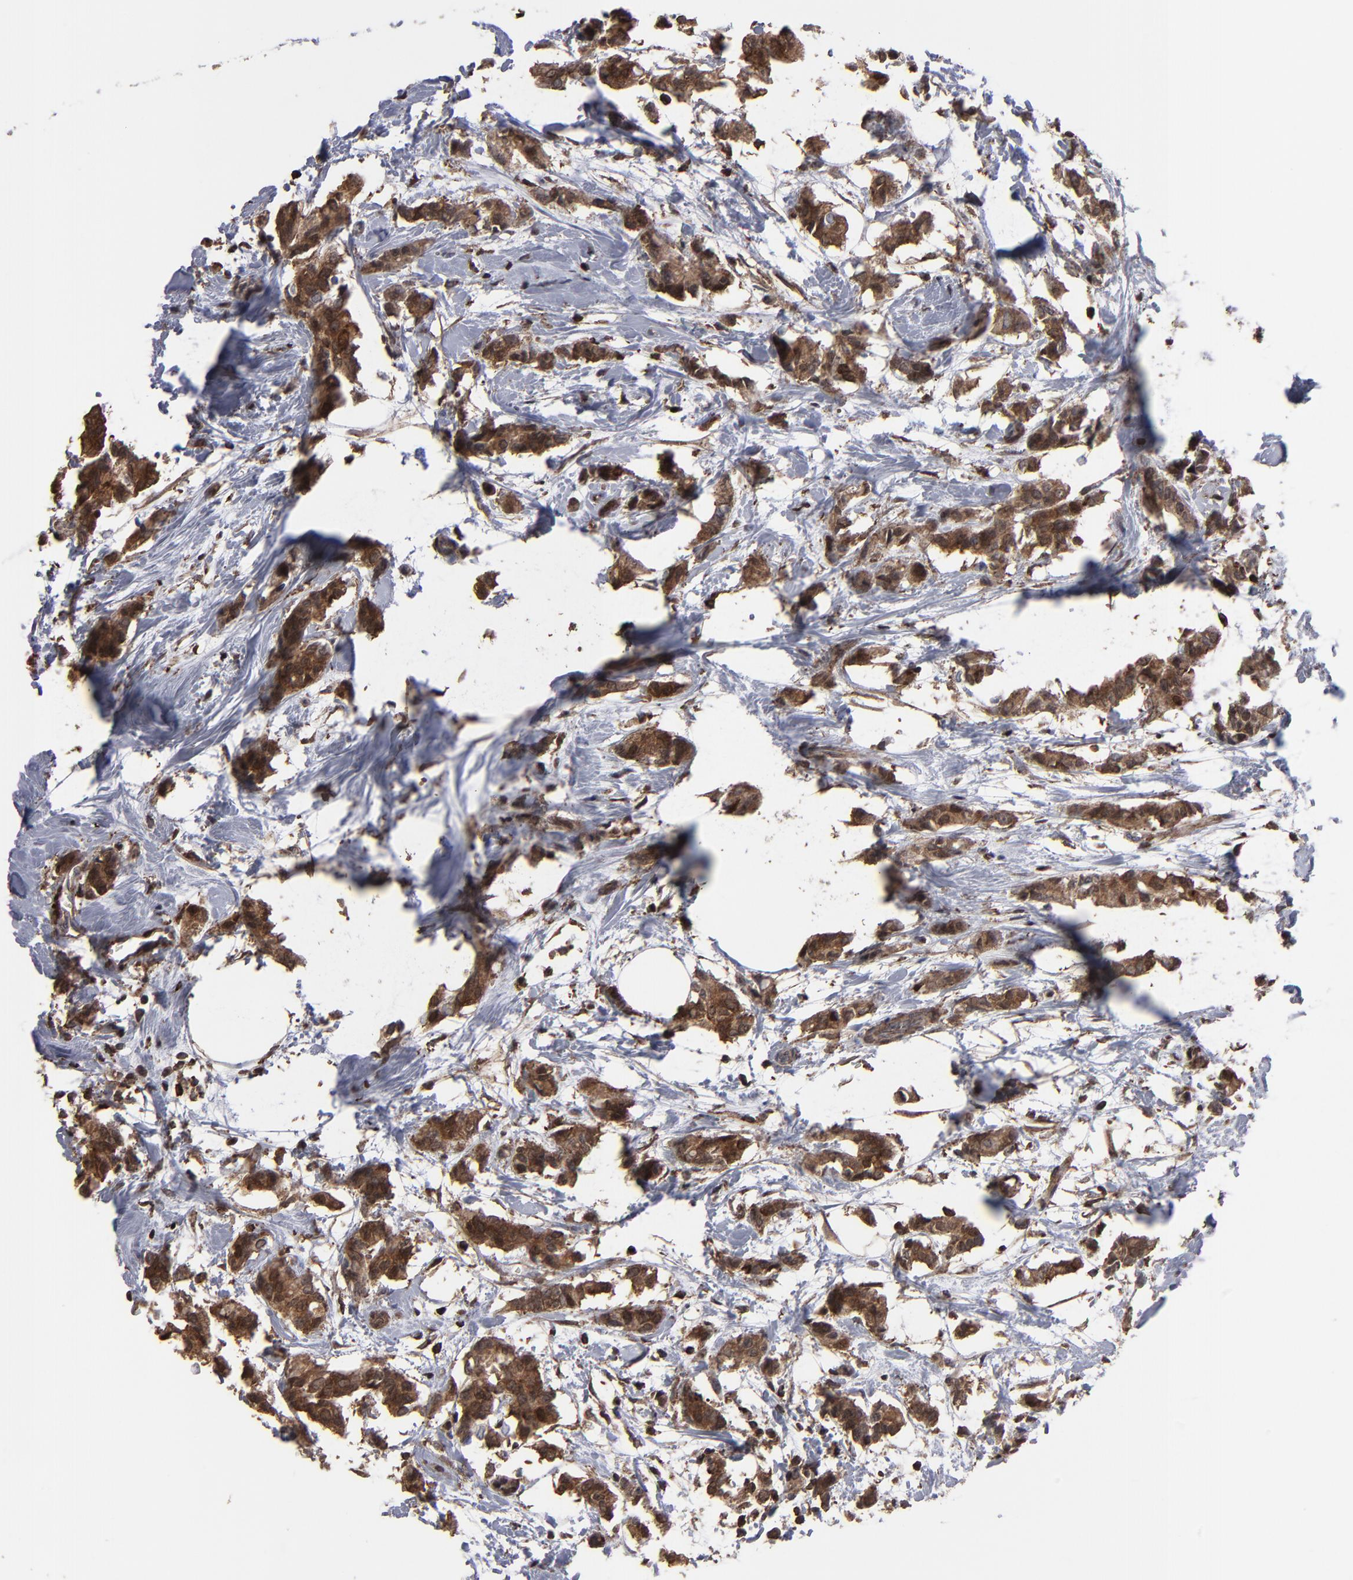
{"staining": {"intensity": "strong", "quantity": ">75%", "location": "cytoplasmic/membranous,nuclear"}, "tissue": "breast cancer", "cell_type": "Tumor cells", "image_type": "cancer", "snomed": [{"axis": "morphology", "description": "Duct carcinoma"}, {"axis": "topography", "description": "Breast"}], "caption": "A brown stain highlights strong cytoplasmic/membranous and nuclear staining of a protein in human breast cancer (infiltrating ductal carcinoma) tumor cells.", "gene": "KIAA2026", "patient": {"sex": "female", "age": 84}}